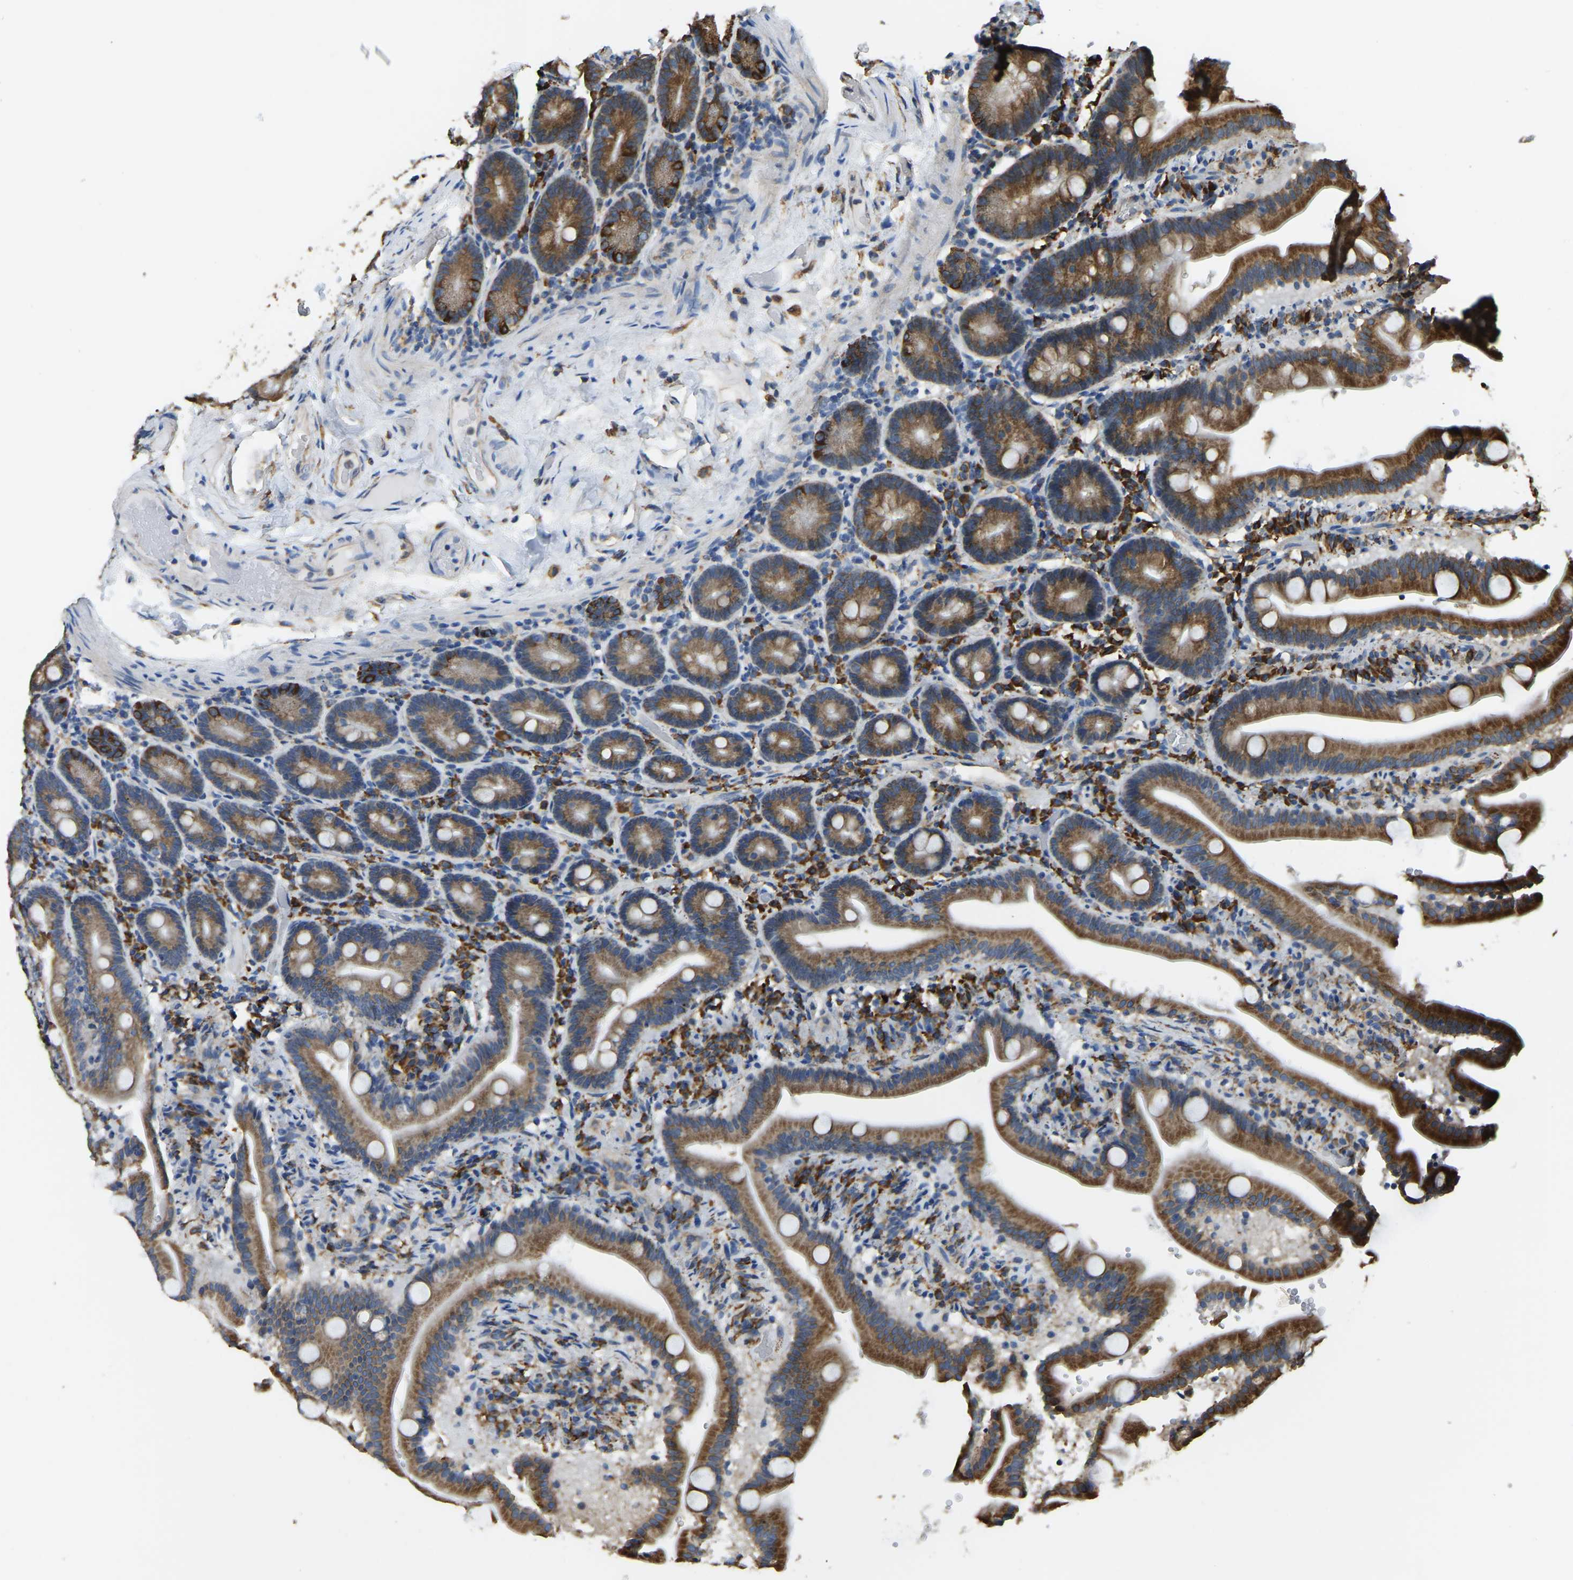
{"staining": {"intensity": "moderate", "quantity": ">75%", "location": "cytoplasmic/membranous"}, "tissue": "duodenum", "cell_type": "Glandular cells", "image_type": "normal", "snomed": [{"axis": "morphology", "description": "Normal tissue, NOS"}, {"axis": "topography", "description": "Duodenum"}], "caption": "A high-resolution image shows immunohistochemistry (IHC) staining of benign duodenum, which demonstrates moderate cytoplasmic/membranous staining in about >75% of glandular cells. (brown staining indicates protein expression, while blue staining denotes nuclei).", "gene": "RNF115", "patient": {"sex": "male", "age": 54}}